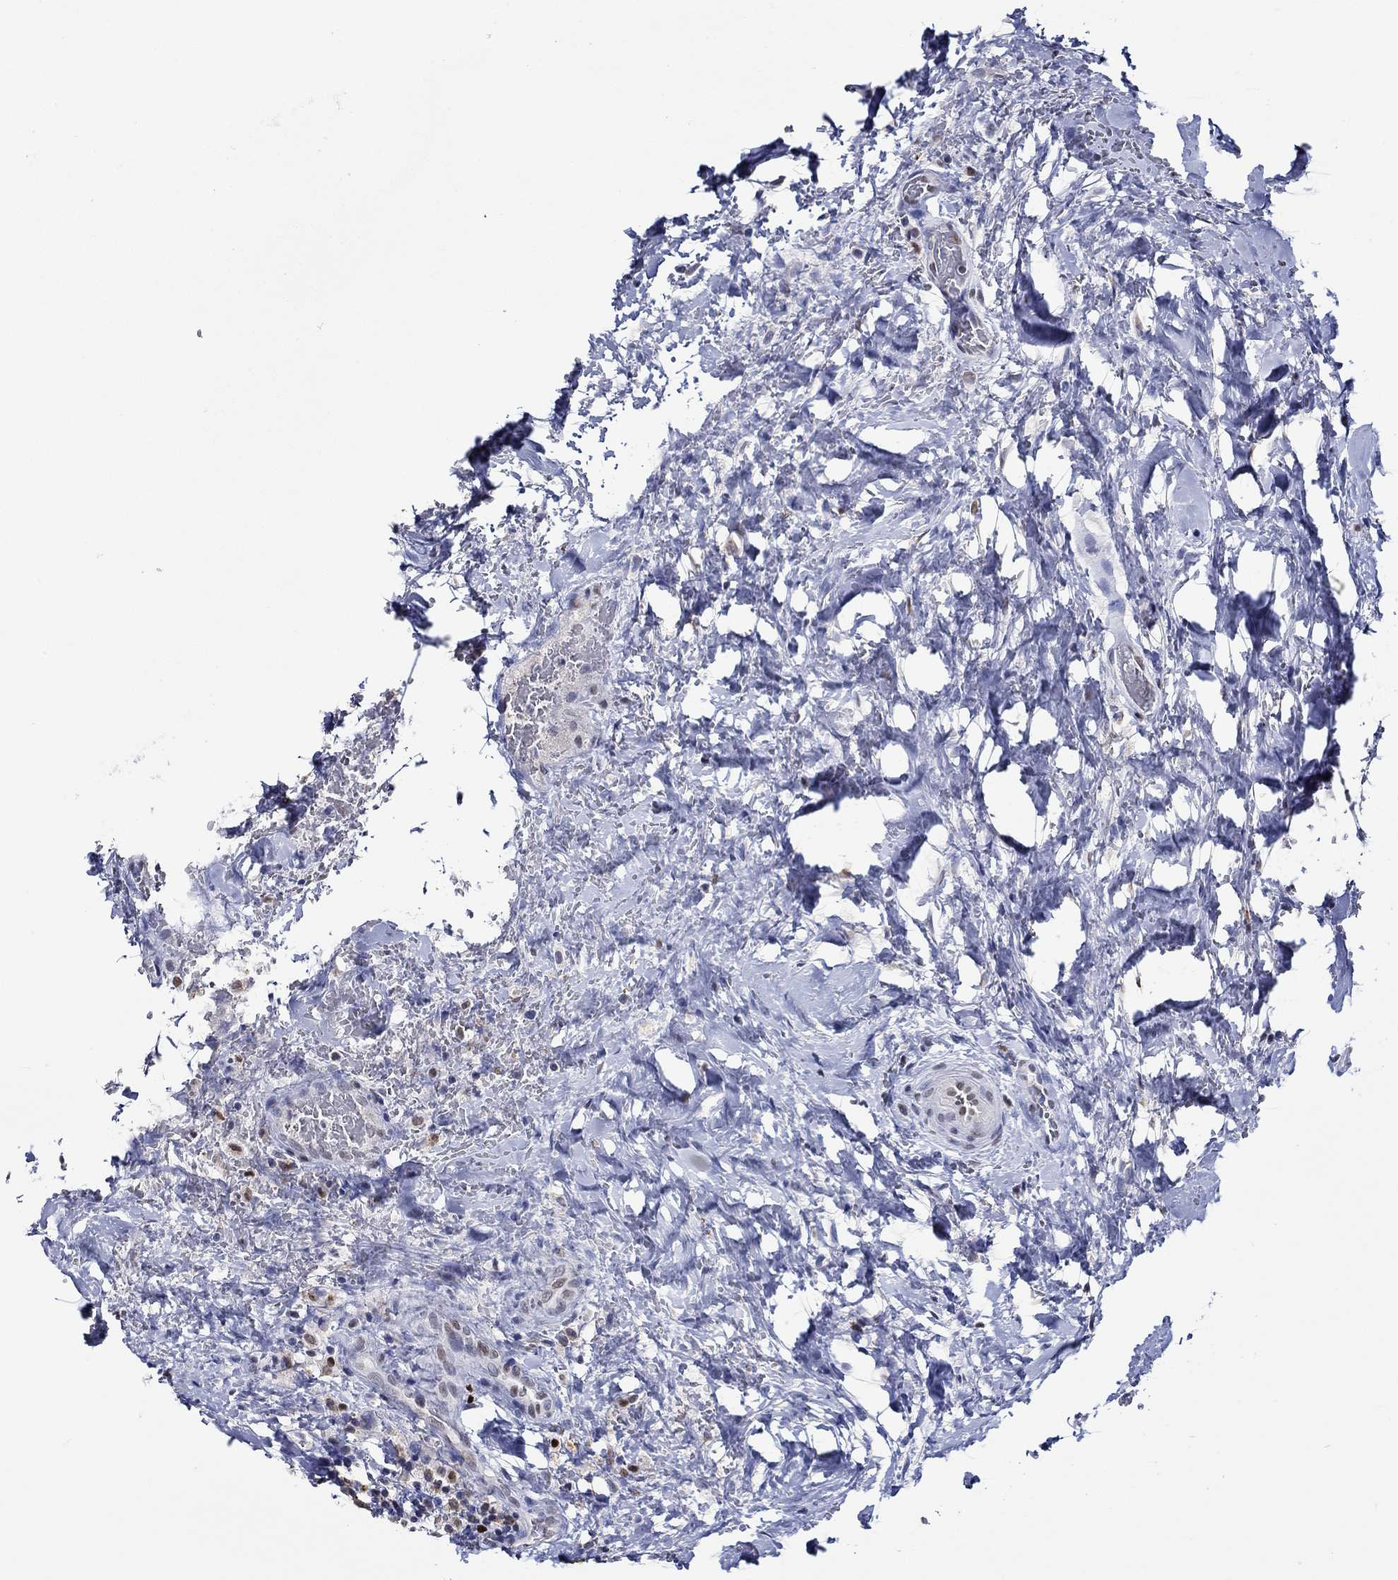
{"staining": {"intensity": "negative", "quantity": "none", "location": "none"}, "tissue": "thyroid cancer", "cell_type": "Tumor cells", "image_type": "cancer", "snomed": [{"axis": "morphology", "description": "Papillary adenocarcinoma, NOS"}, {"axis": "topography", "description": "Thyroid gland"}], "caption": "Immunohistochemistry image of neoplastic tissue: human thyroid papillary adenocarcinoma stained with DAB exhibits no significant protein positivity in tumor cells.", "gene": "GATA2", "patient": {"sex": "male", "age": 61}}